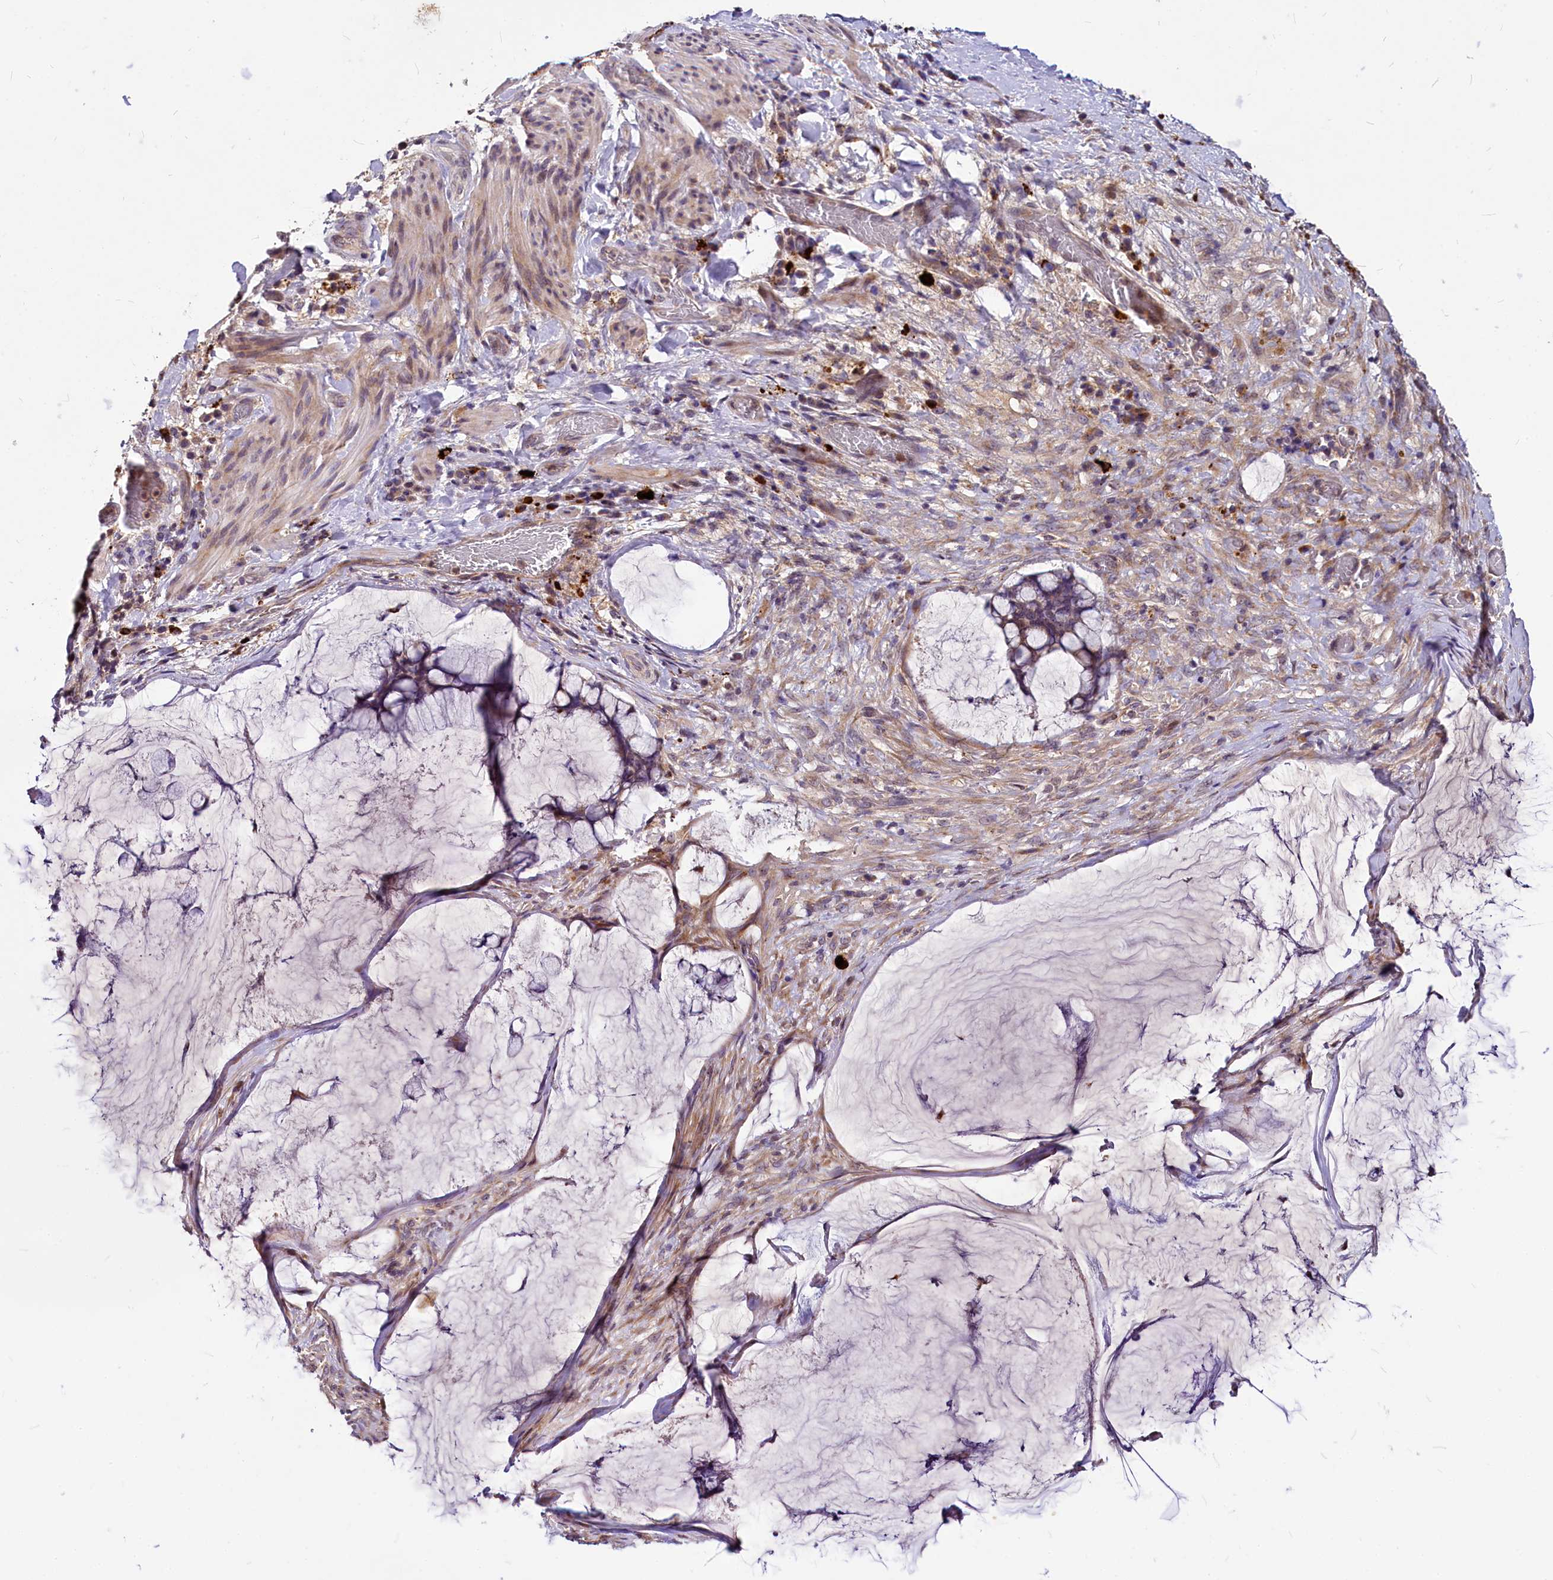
{"staining": {"intensity": "negative", "quantity": "none", "location": "none"}, "tissue": "ovarian cancer", "cell_type": "Tumor cells", "image_type": "cancer", "snomed": [{"axis": "morphology", "description": "Cystadenocarcinoma, mucinous, NOS"}, {"axis": "topography", "description": "Ovary"}], "caption": "There is no significant staining in tumor cells of mucinous cystadenocarcinoma (ovarian).", "gene": "C11orf86", "patient": {"sex": "female", "age": 42}}